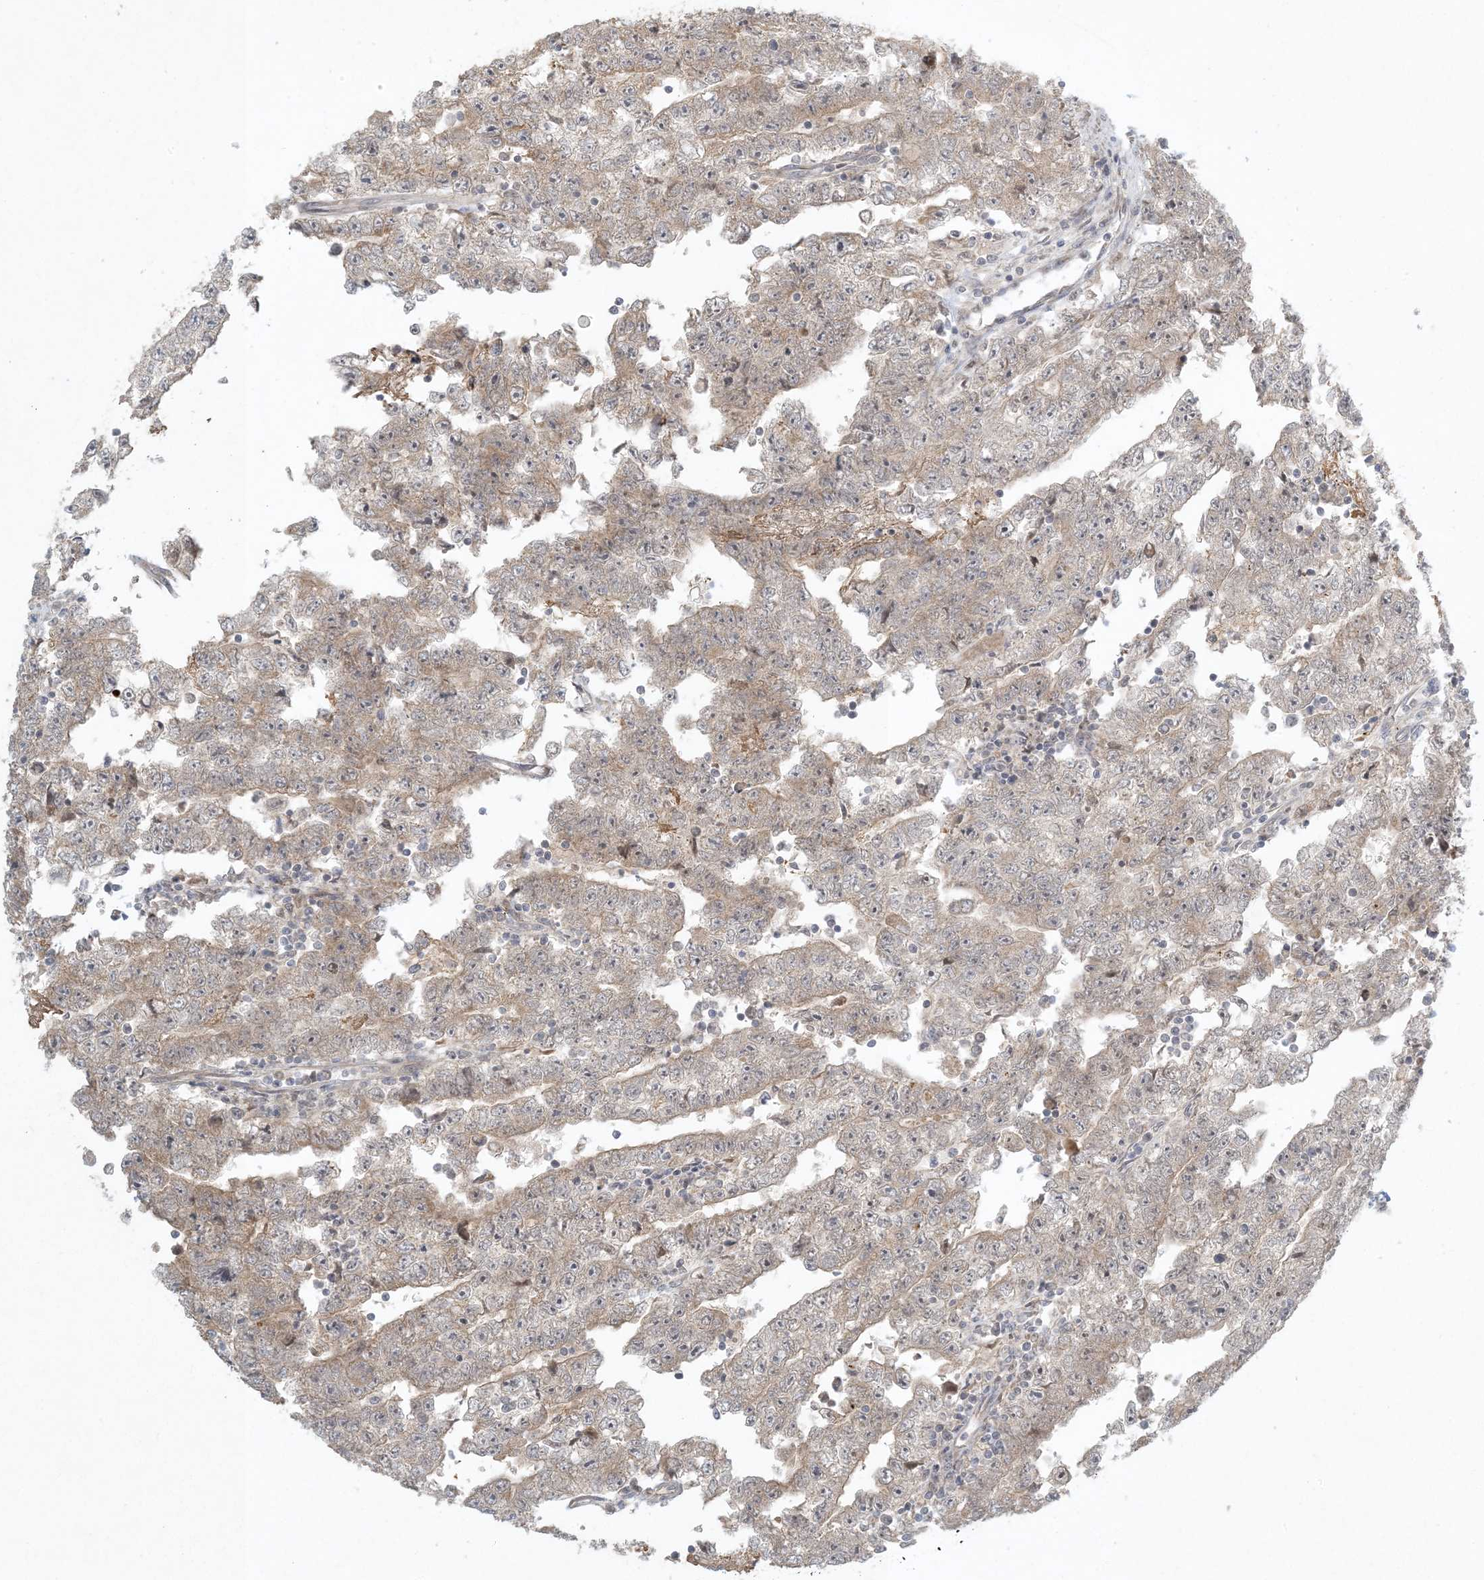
{"staining": {"intensity": "weak", "quantity": ">75%", "location": "cytoplasmic/membranous"}, "tissue": "testis cancer", "cell_type": "Tumor cells", "image_type": "cancer", "snomed": [{"axis": "morphology", "description": "Carcinoma, Embryonal, NOS"}, {"axis": "topography", "description": "Testis"}], "caption": "This histopathology image reveals IHC staining of human embryonal carcinoma (testis), with low weak cytoplasmic/membranous positivity in about >75% of tumor cells.", "gene": "CTDNEP1", "patient": {"sex": "male", "age": 25}}